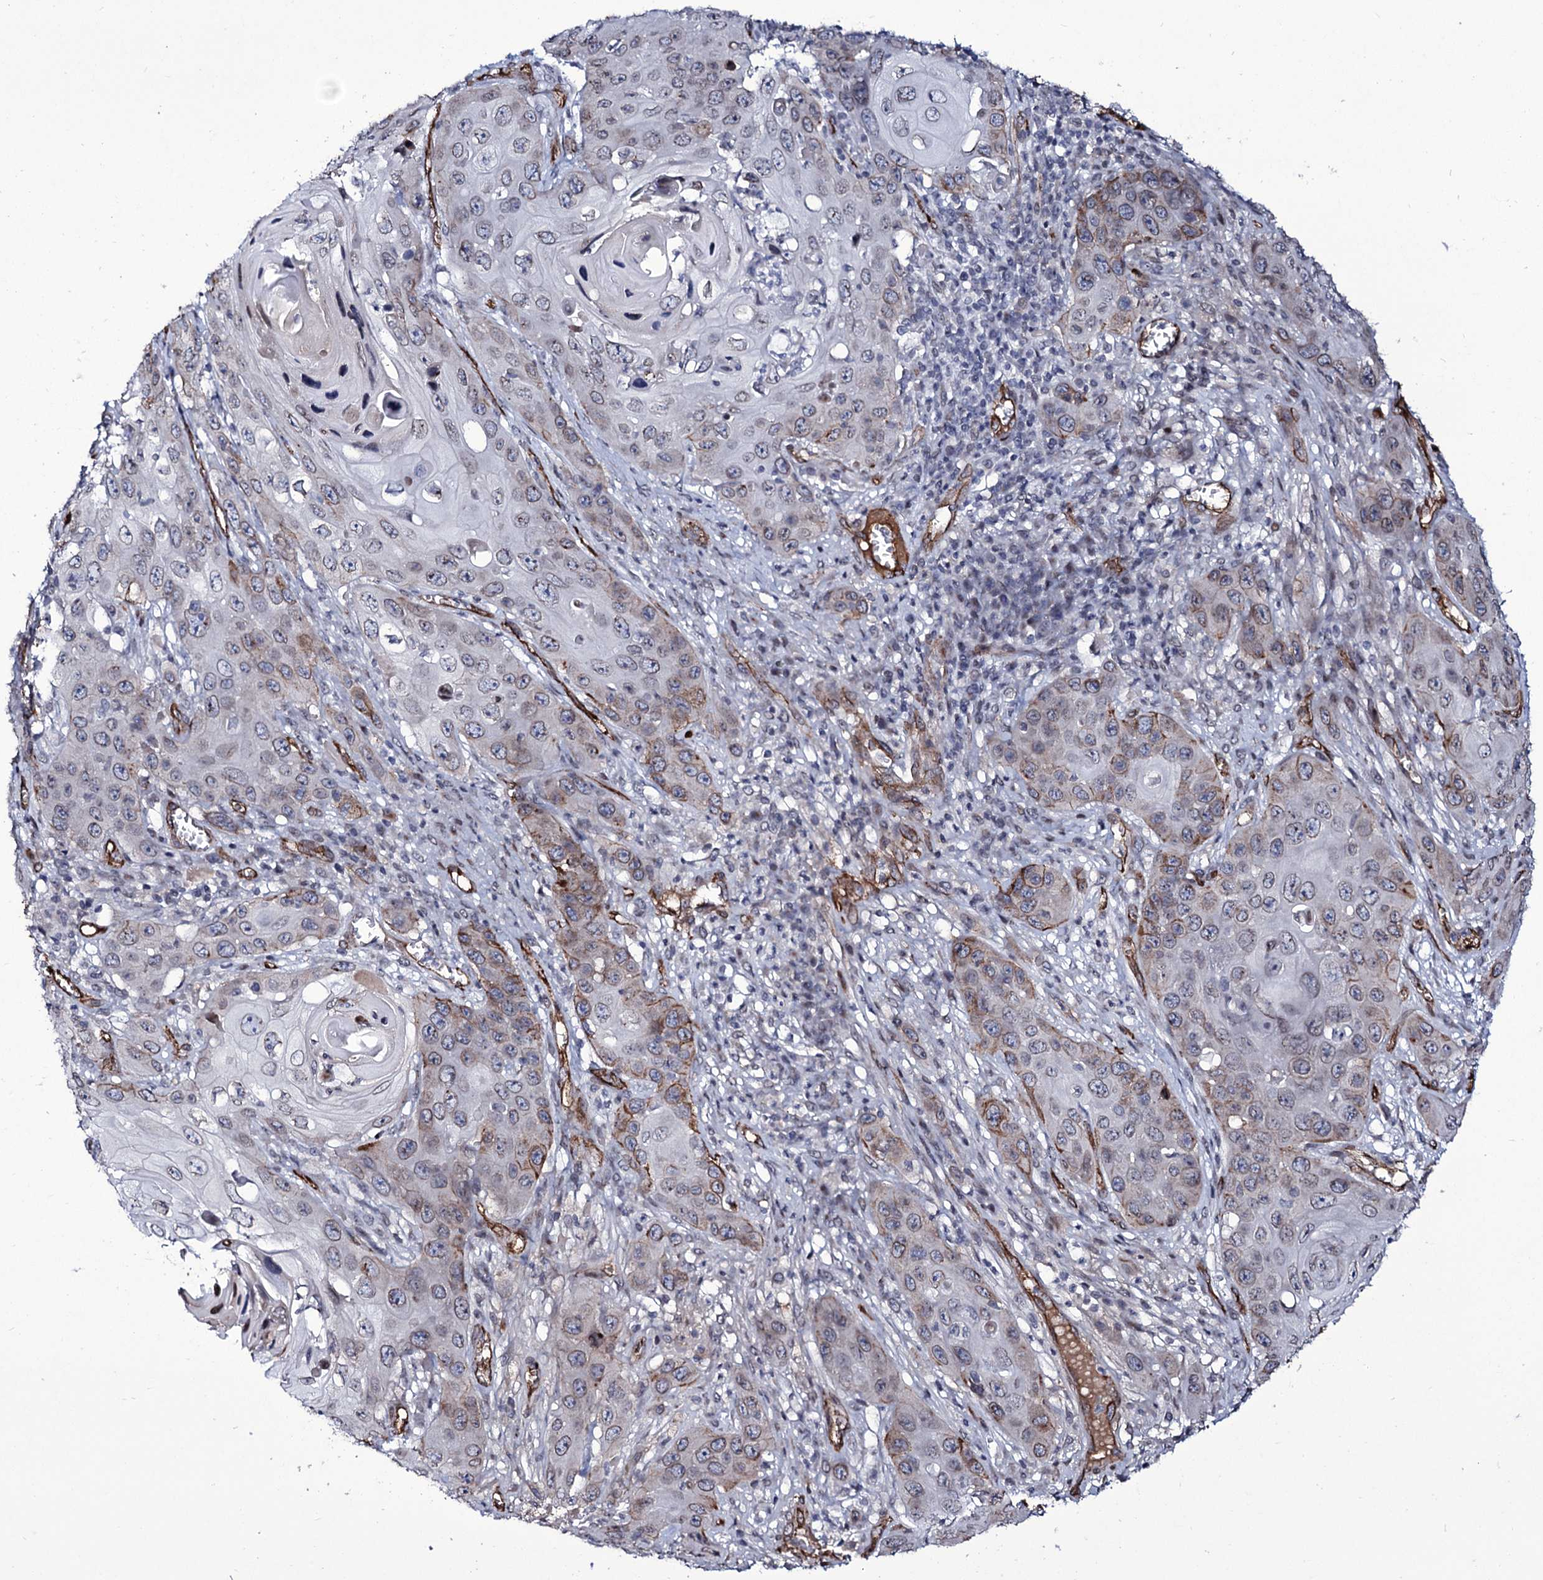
{"staining": {"intensity": "moderate", "quantity": "<25%", "location": "cytoplasmic/membranous"}, "tissue": "skin cancer", "cell_type": "Tumor cells", "image_type": "cancer", "snomed": [{"axis": "morphology", "description": "Squamous cell carcinoma, NOS"}, {"axis": "topography", "description": "Skin"}], "caption": "Skin cancer was stained to show a protein in brown. There is low levels of moderate cytoplasmic/membranous positivity in about <25% of tumor cells. Using DAB (brown) and hematoxylin (blue) stains, captured at high magnification using brightfield microscopy.", "gene": "ZC3H12C", "patient": {"sex": "male", "age": 55}}